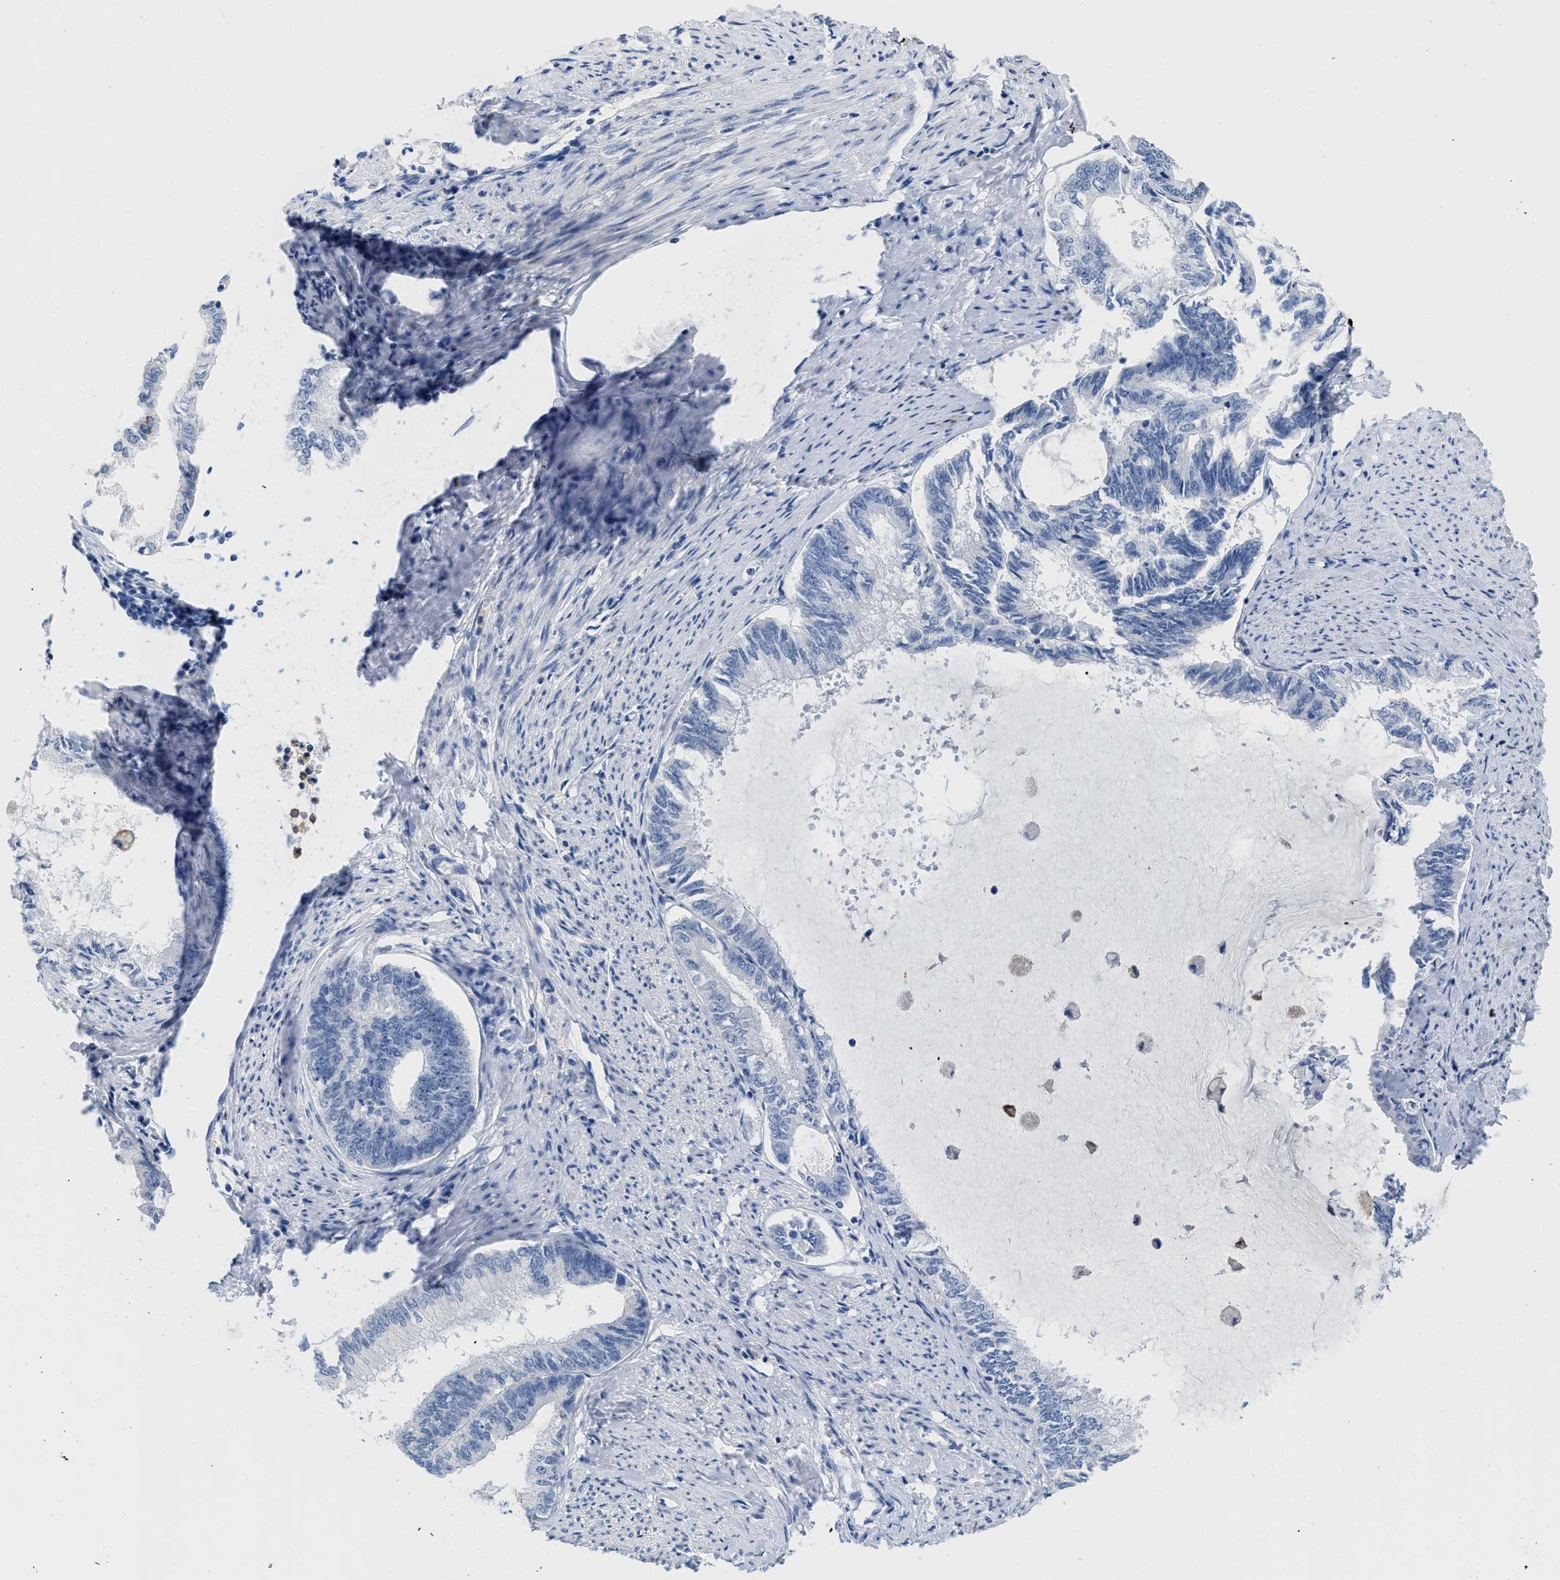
{"staining": {"intensity": "negative", "quantity": "none", "location": "none"}, "tissue": "endometrial cancer", "cell_type": "Tumor cells", "image_type": "cancer", "snomed": [{"axis": "morphology", "description": "Adenocarcinoma, NOS"}, {"axis": "topography", "description": "Endometrium"}], "caption": "Immunohistochemistry of endometrial adenocarcinoma exhibits no staining in tumor cells.", "gene": "CR1", "patient": {"sex": "female", "age": 86}}